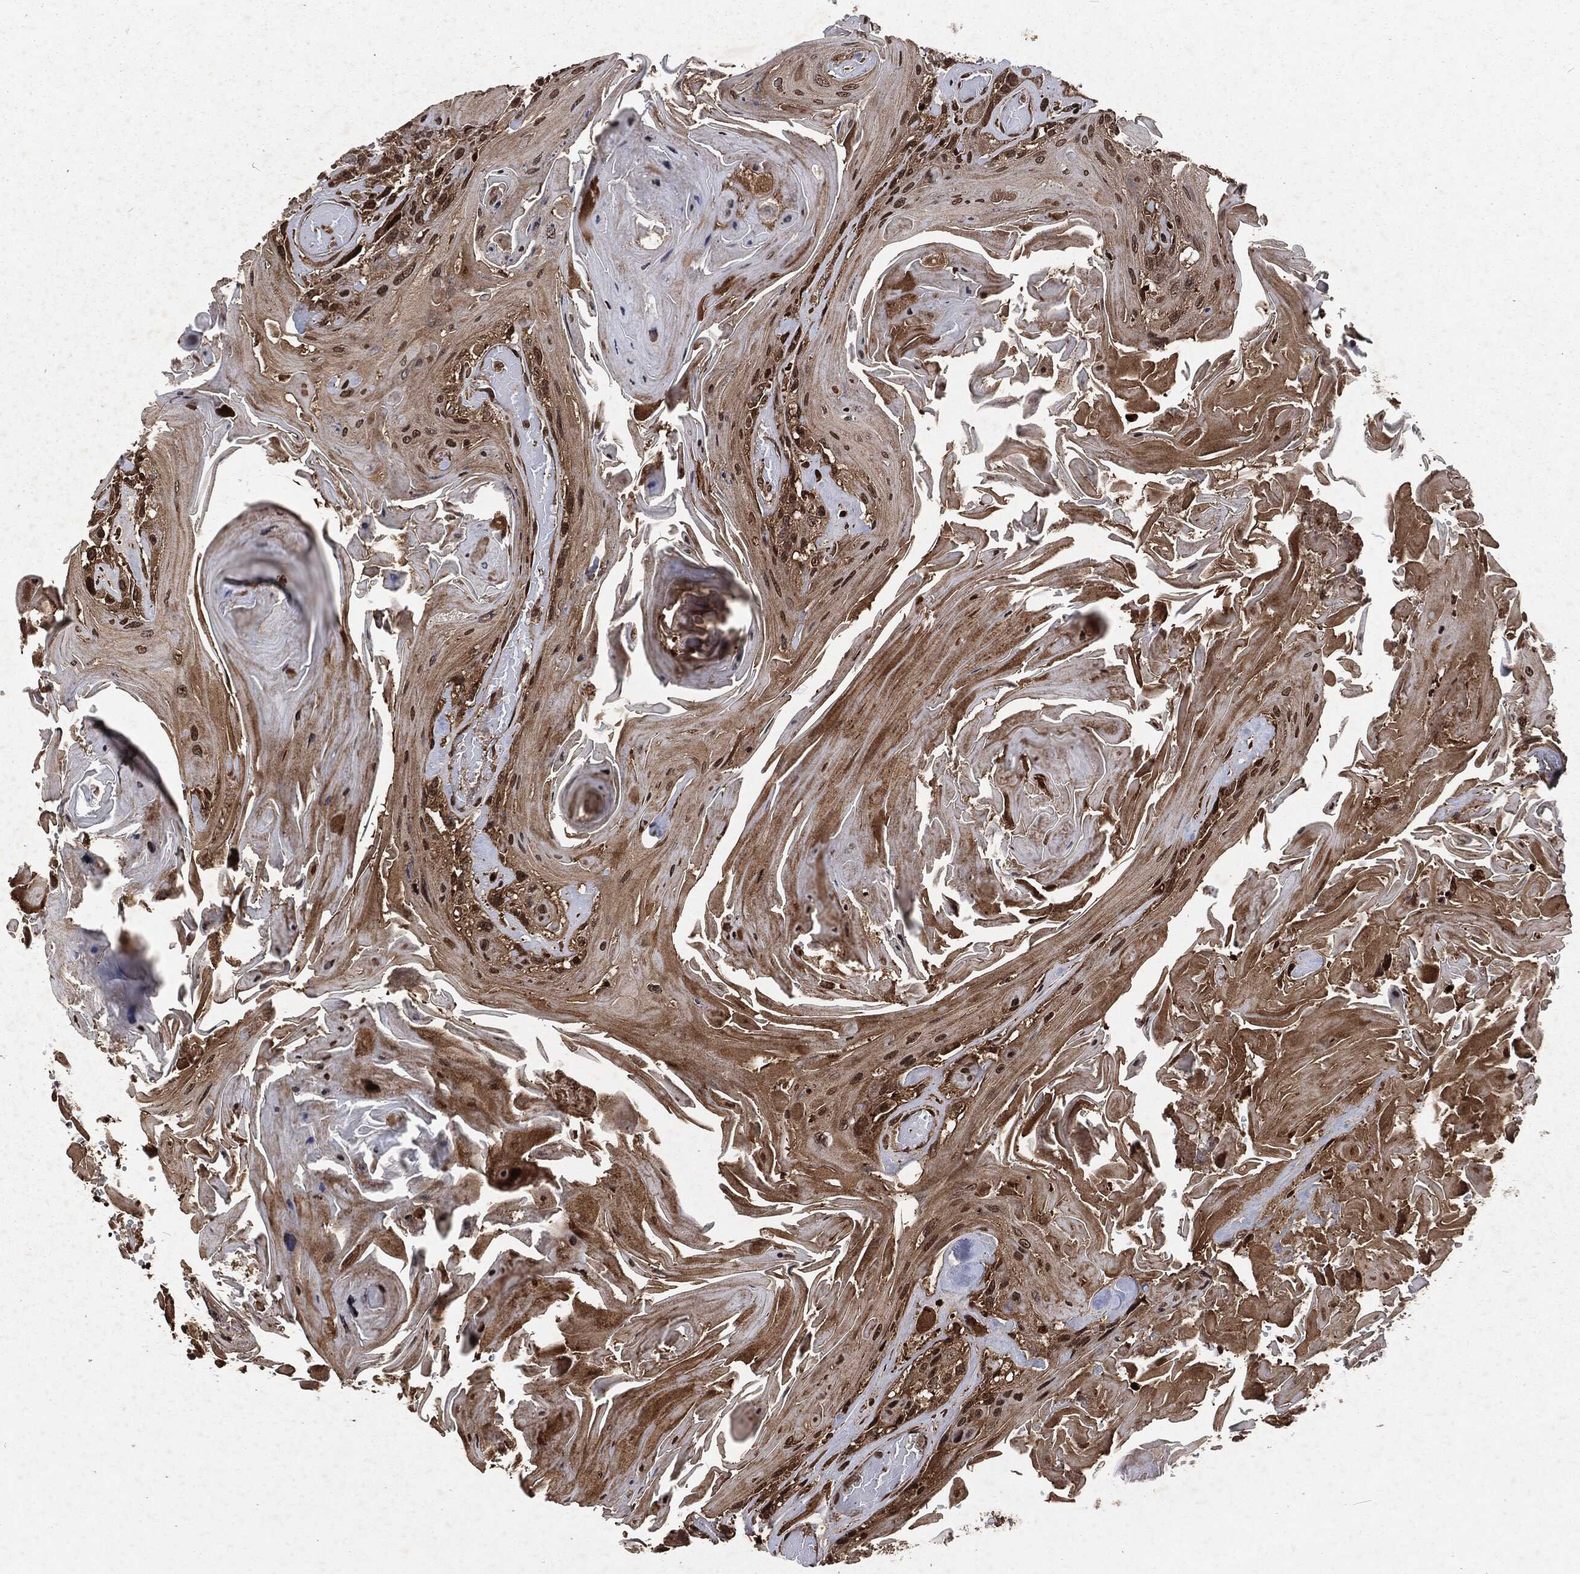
{"staining": {"intensity": "strong", "quantity": "25%-75%", "location": "nuclear"}, "tissue": "head and neck cancer", "cell_type": "Tumor cells", "image_type": "cancer", "snomed": [{"axis": "morphology", "description": "Squamous cell carcinoma, NOS"}, {"axis": "topography", "description": "Head-Neck"}], "caption": "Immunohistochemistry (IHC) (DAB (3,3'-diaminobenzidine)) staining of human squamous cell carcinoma (head and neck) displays strong nuclear protein expression in approximately 25%-75% of tumor cells.", "gene": "SNAI1", "patient": {"sex": "female", "age": 59}}